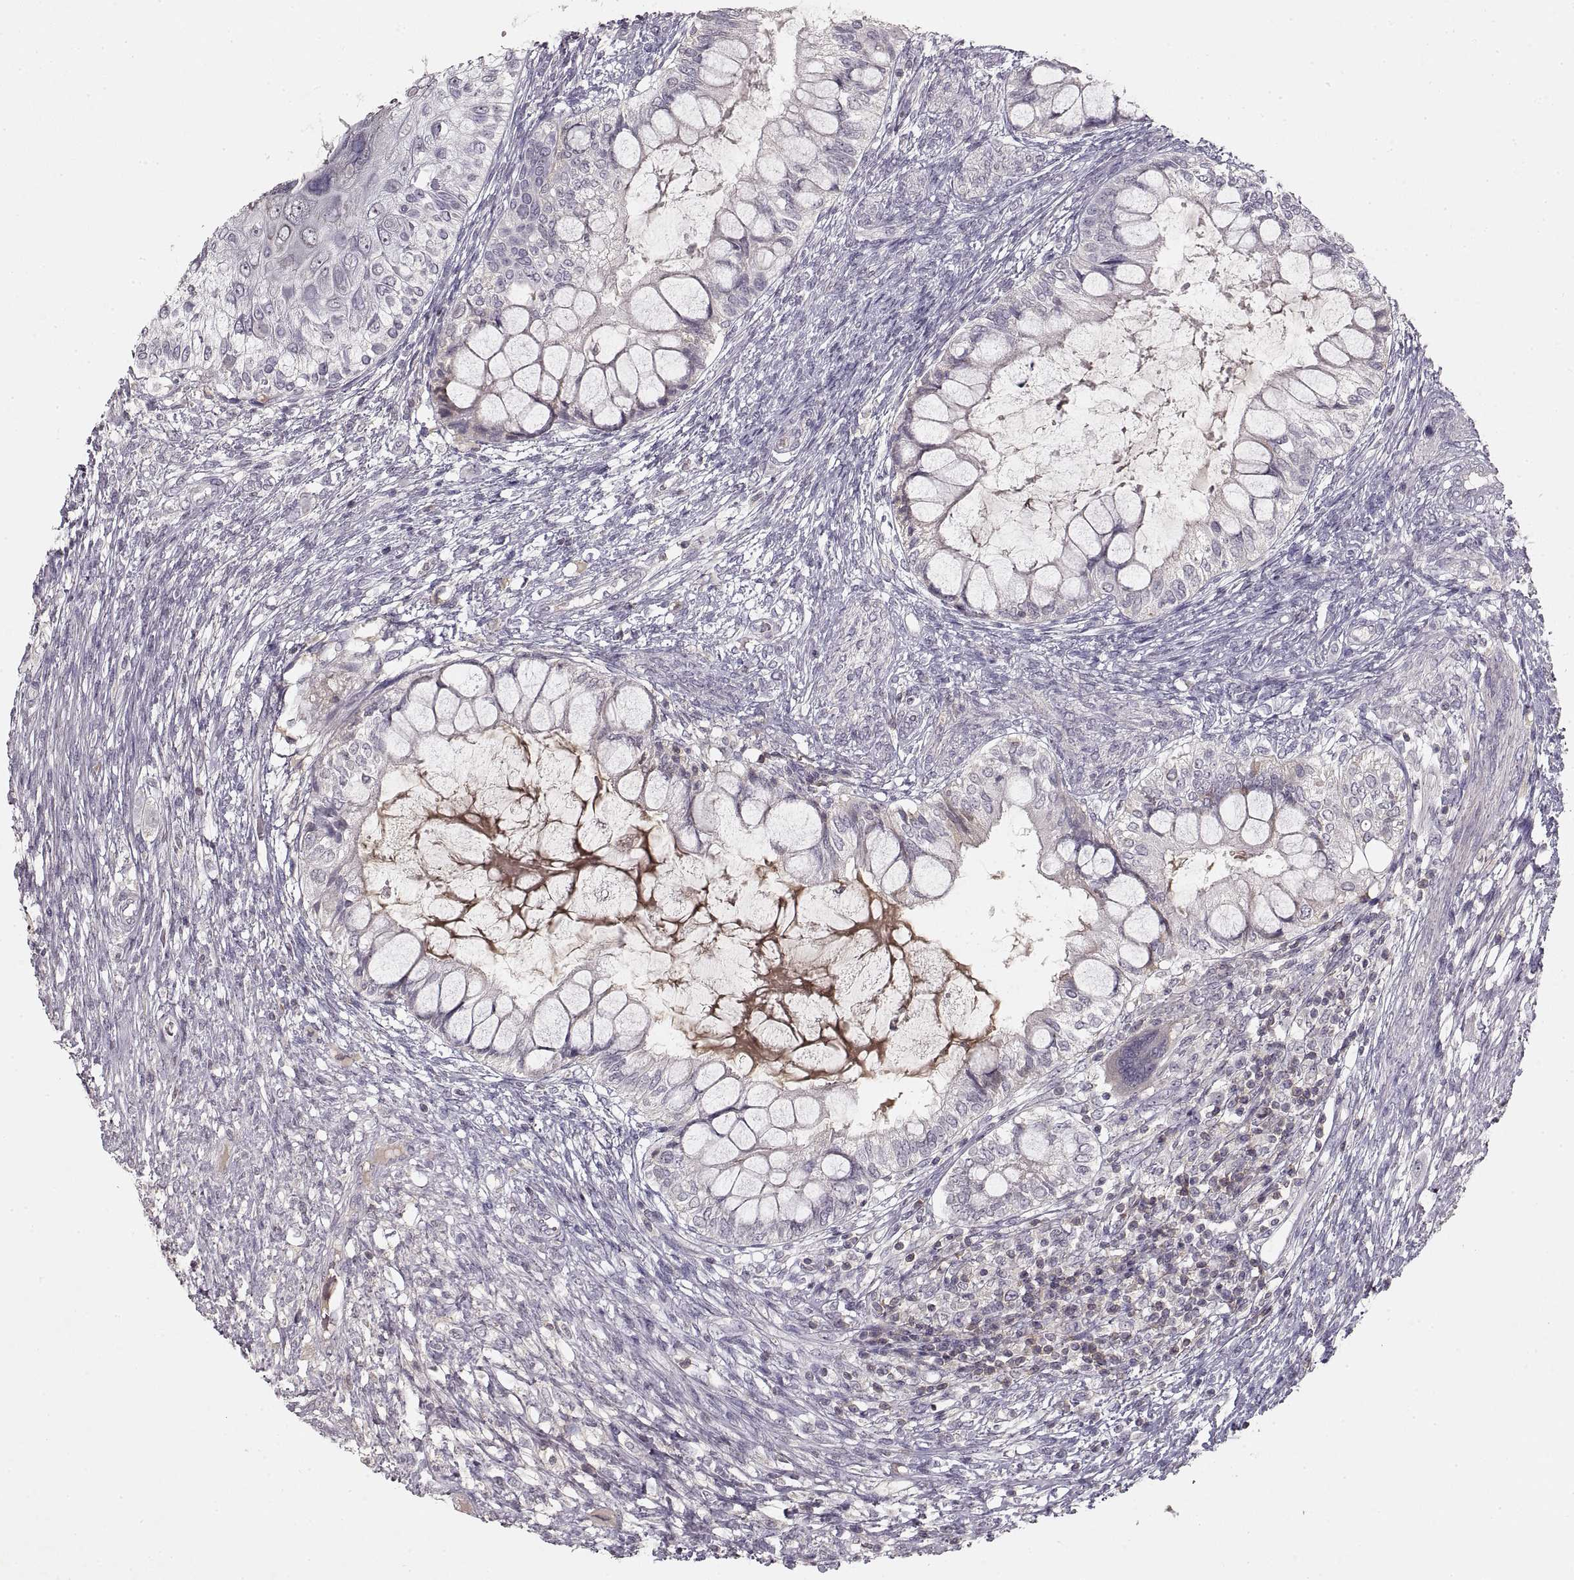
{"staining": {"intensity": "negative", "quantity": "none", "location": "none"}, "tissue": "testis cancer", "cell_type": "Tumor cells", "image_type": "cancer", "snomed": [{"axis": "morphology", "description": "Seminoma, NOS"}, {"axis": "morphology", "description": "Carcinoma, Embryonal, NOS"}, {"axis": "topography", "description": "Testis"}], "caption": "This is a photomicrograph of immunohistochemistry (IHC) staining of testis cancer, which shows no staining in tumor cells.", "gene": "ADAM11", "patient": {"sex": "male", "age": 41}}